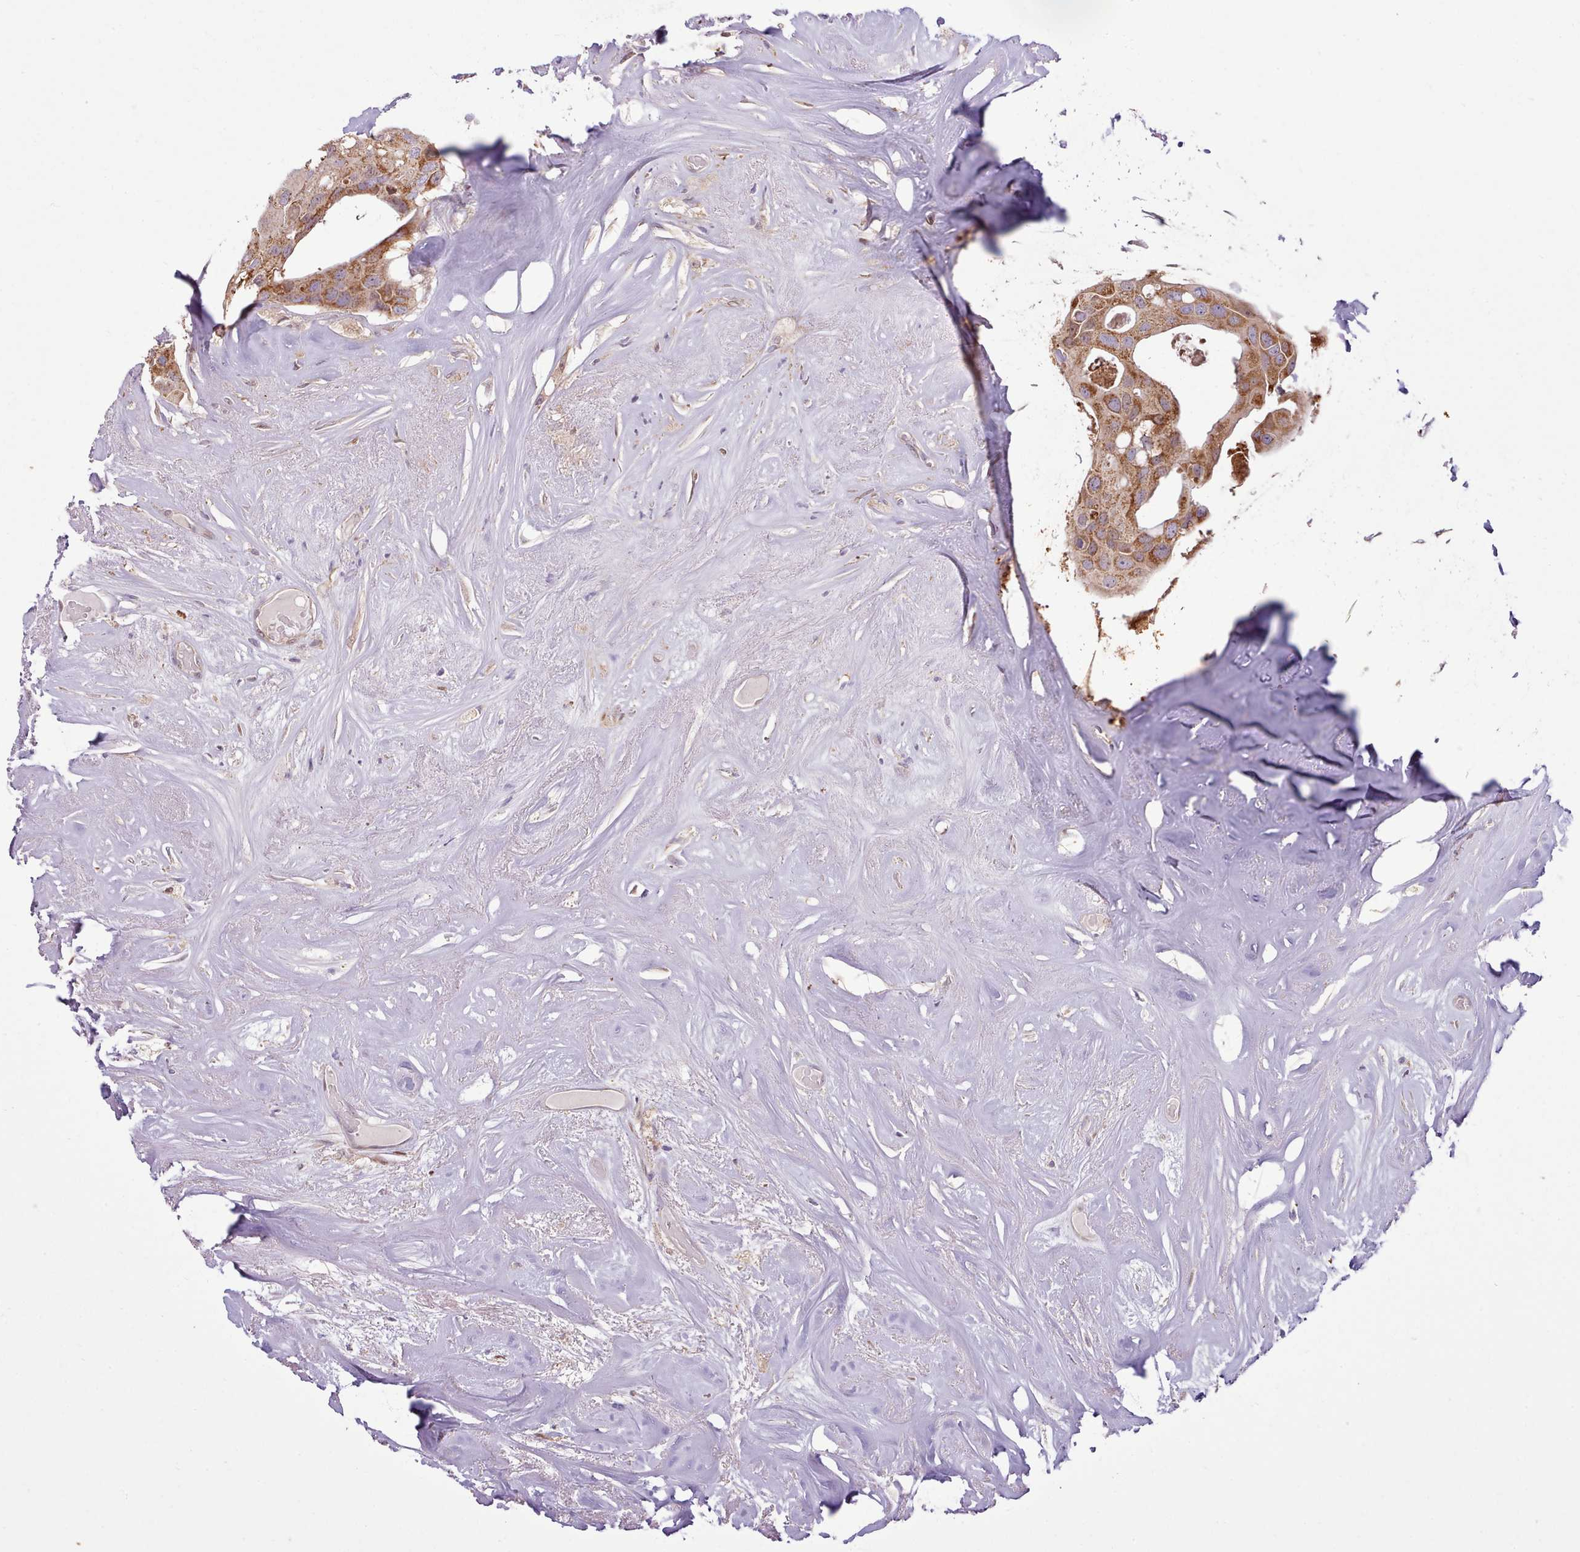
{"staining": {"intensity": "moderate", "quantity": ">75%", "location": "cytoplasmic/membranous"}, "tissue": "head and neck cancer", "cell_type": "Tumor cells", "image_type": "cancer", "snomed": [{"axis": "morphology", "description": "Adenocarcinoma, NOS"}, {"axis": "morphology", "description": "Adenocarcinoma, metastatic, NOS"}, {"axis": "topography", "description": "Head-Neck"}], "caption": "The photomicrograph demonstrates a brown stain indicating the presence of a protein in the cytoplasmic/membranous of tumor cells in head and neck cancer.", "gene": "ARL2BP", "patient": {"sex": "male", "age": 75}}